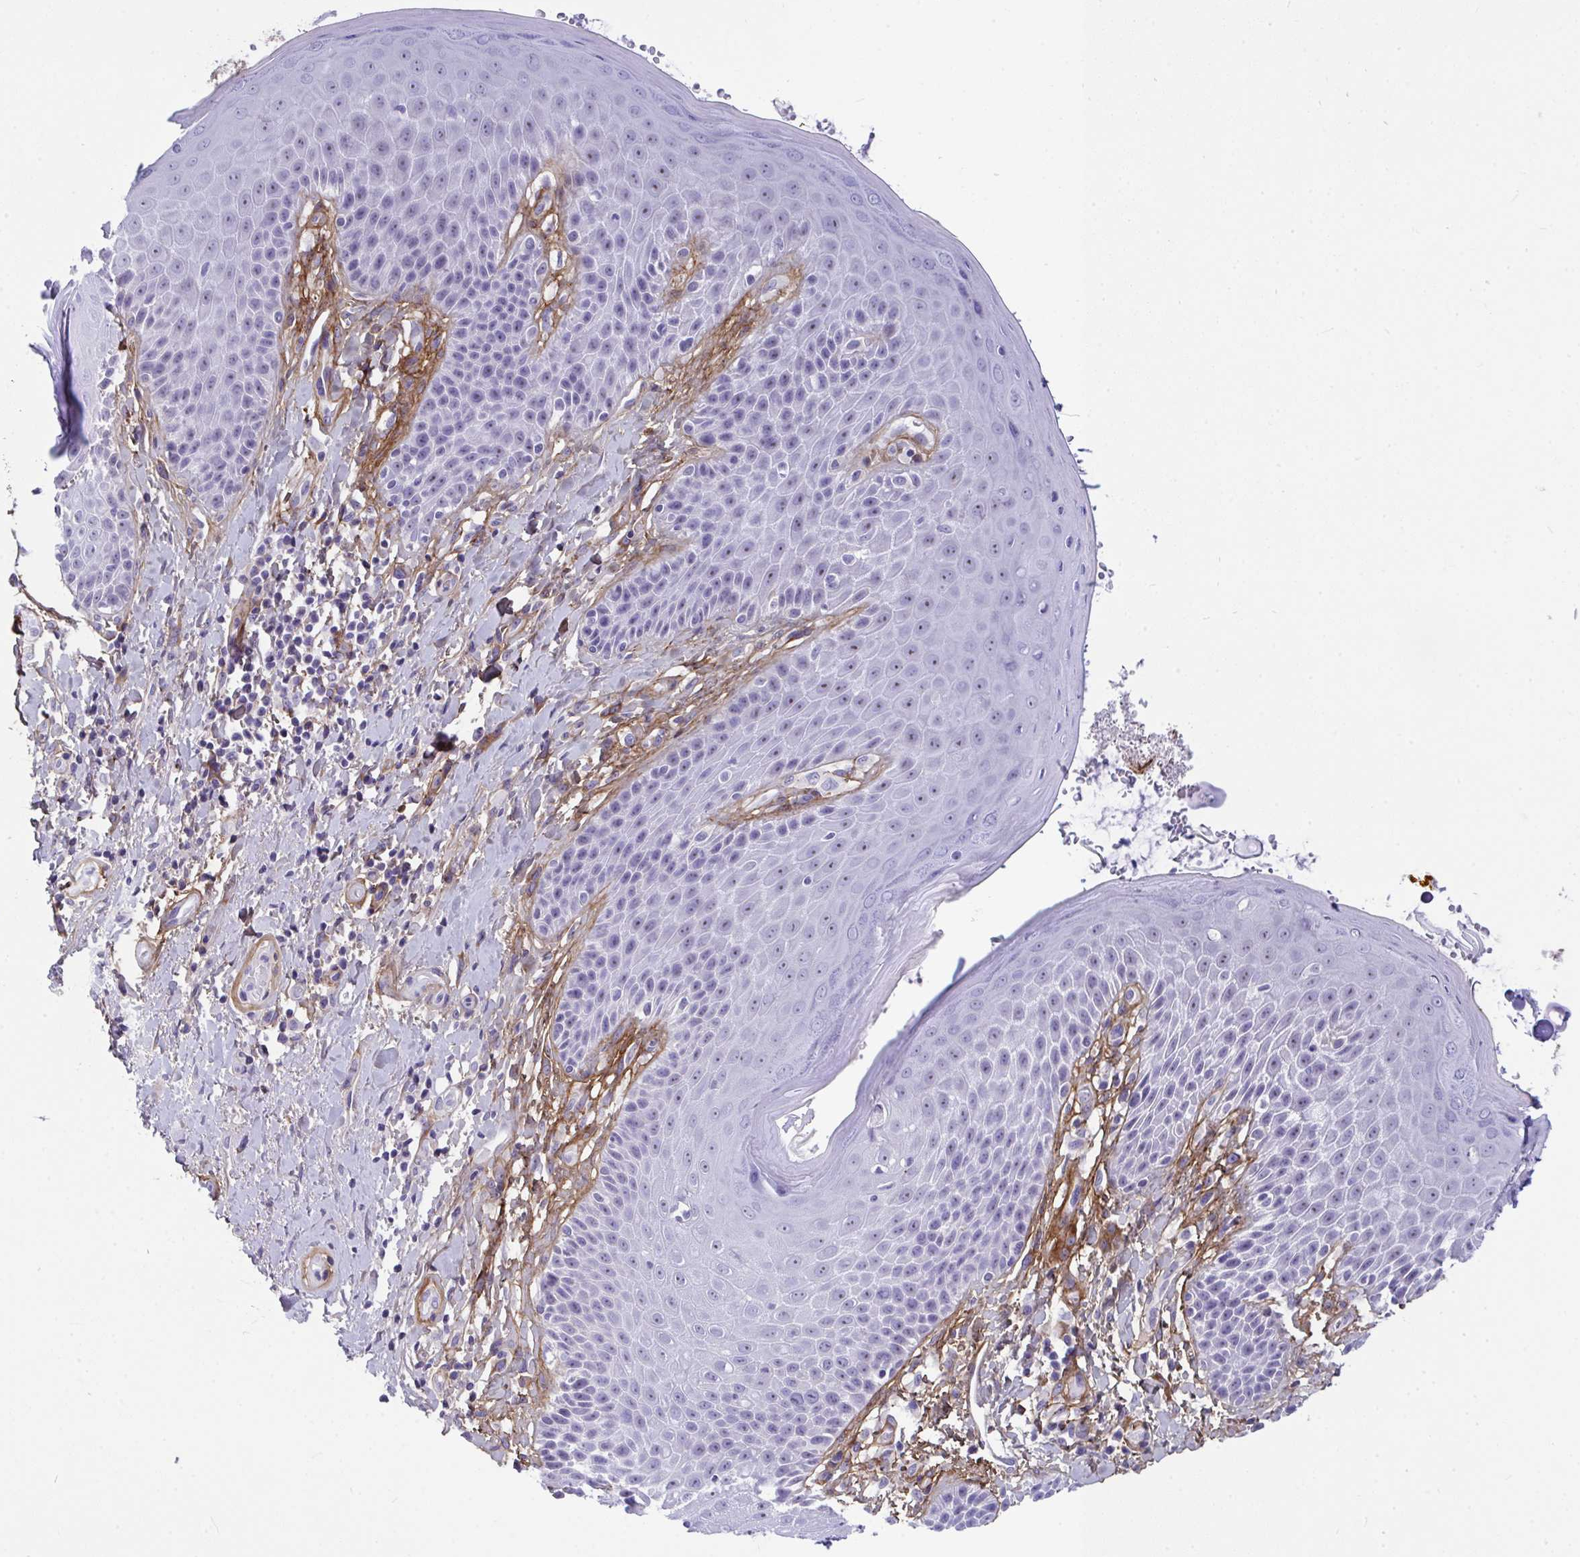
{"staining": {"intensity": "moderate", "quantity": "<25%", "location": "nuclear"}, "tissue": "skin", "cell_type": "Epidermal cells", "image_type": "normal", "snomed": [{"axis": "morphology", "description": "Normal tissue, NOS"}, {"axis": "topography", "description": "Anal"}, {"axis": "topography", "description": "Peripheral nerve tissue"}], "caption": "Brown immunohistochemical staining in unremarkable human skin exhibits moderate nuclear expression in about <25% of epidermal cells.", "gene": "LHFPL6", "patient": {"sex": "male", "age": 51}}